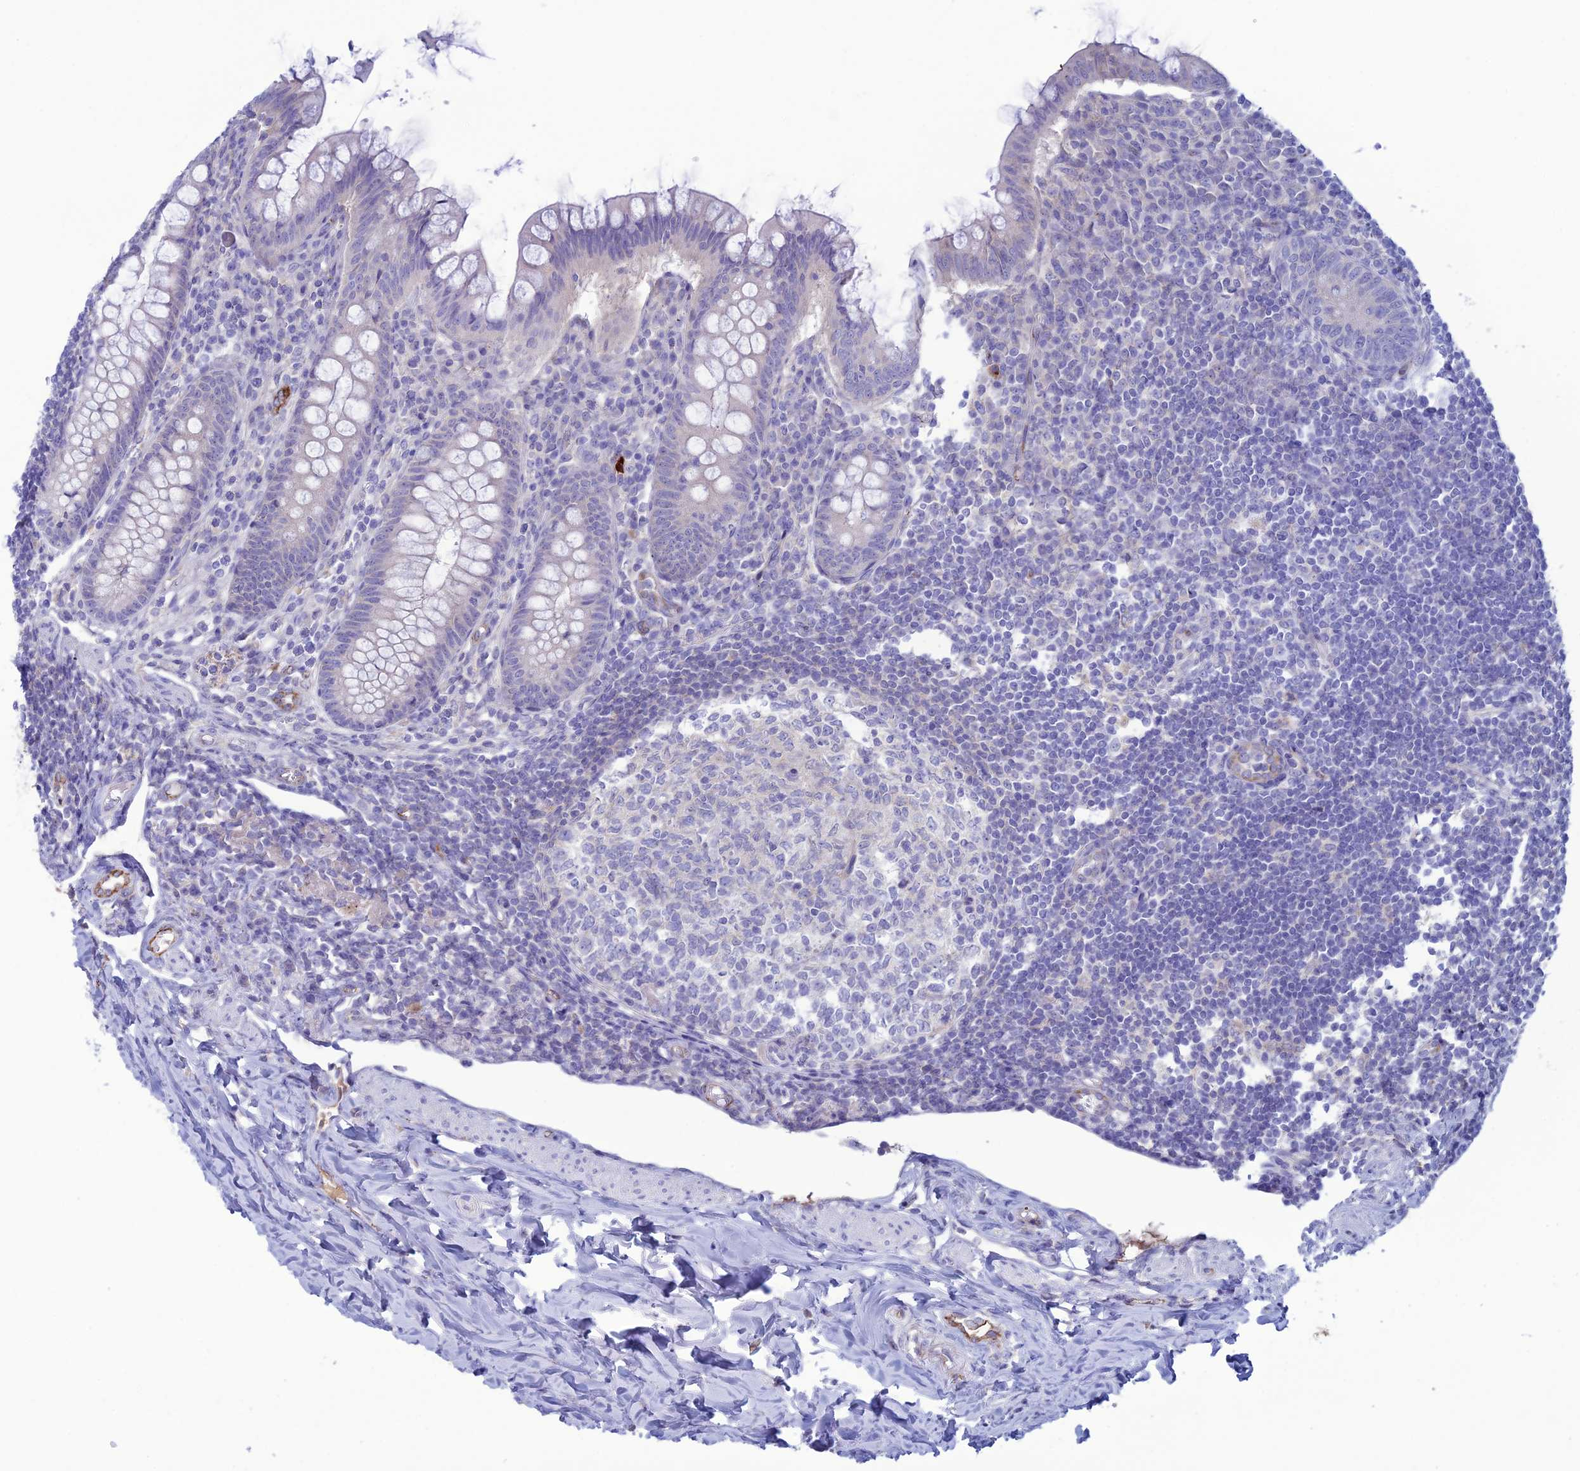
{"staining": {"intensity": "negative", "quantity": "none", "location": "none"}, "tissue": "appendix", "cell_type": "Glandular cells", "image_type": "normal", "snomed": [{"axis": "morphology", "description": "Normal tissue, NOS"}, {"axis": "topography", "description": "Appendix"}], "caption": "An IHC image of benign appendix is shown. There is no staining in glandular cells of appendix.", "gene": "CDC42EP5", "patient": {"sex": "female", "age": 33}}